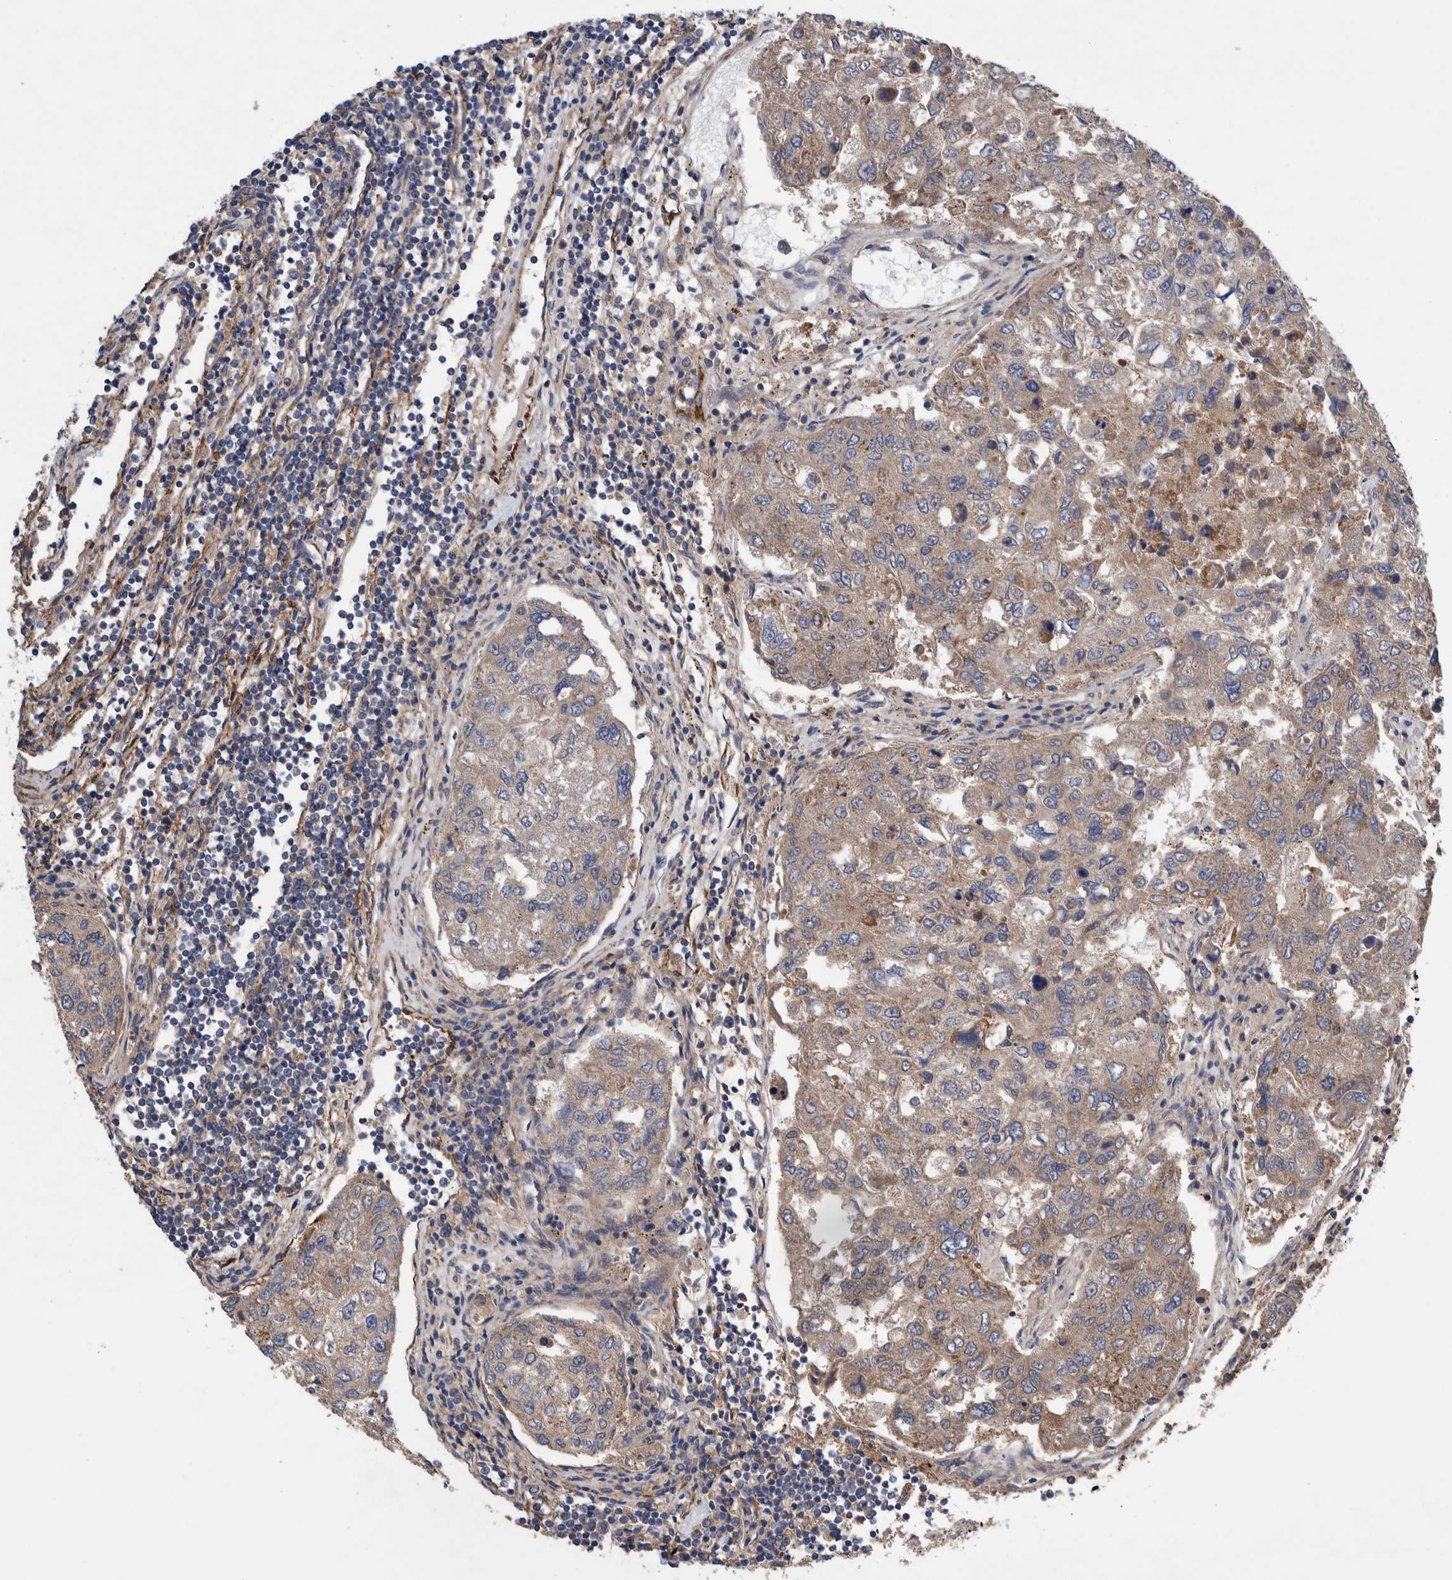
{"staining": {"intensity": "weak", "quantity": ">75%", "location": "cytoplasmic/membranous"}, "tissue": "urothelial cancer", "cell_type": "Tumor cells", "image_type": "cancer", "snomed": [{"axis": "morphology", "description": "Urothelial carcinoma, High grade"}, {"axis": "topography", "description": "Lymph node"}, {"axis": "topography", "description": "Urinary bladder"}], "caption": "A high-resolution histopathology image shows immunohistochemistry (IHC) staining of urothelial carcinoma (high-grade), which displays weak cytoplasmic/membranous staining in about >75% of tumor cells.", "gene": "PIK3R6", "patient": {"sex": "male", "age": 51}}